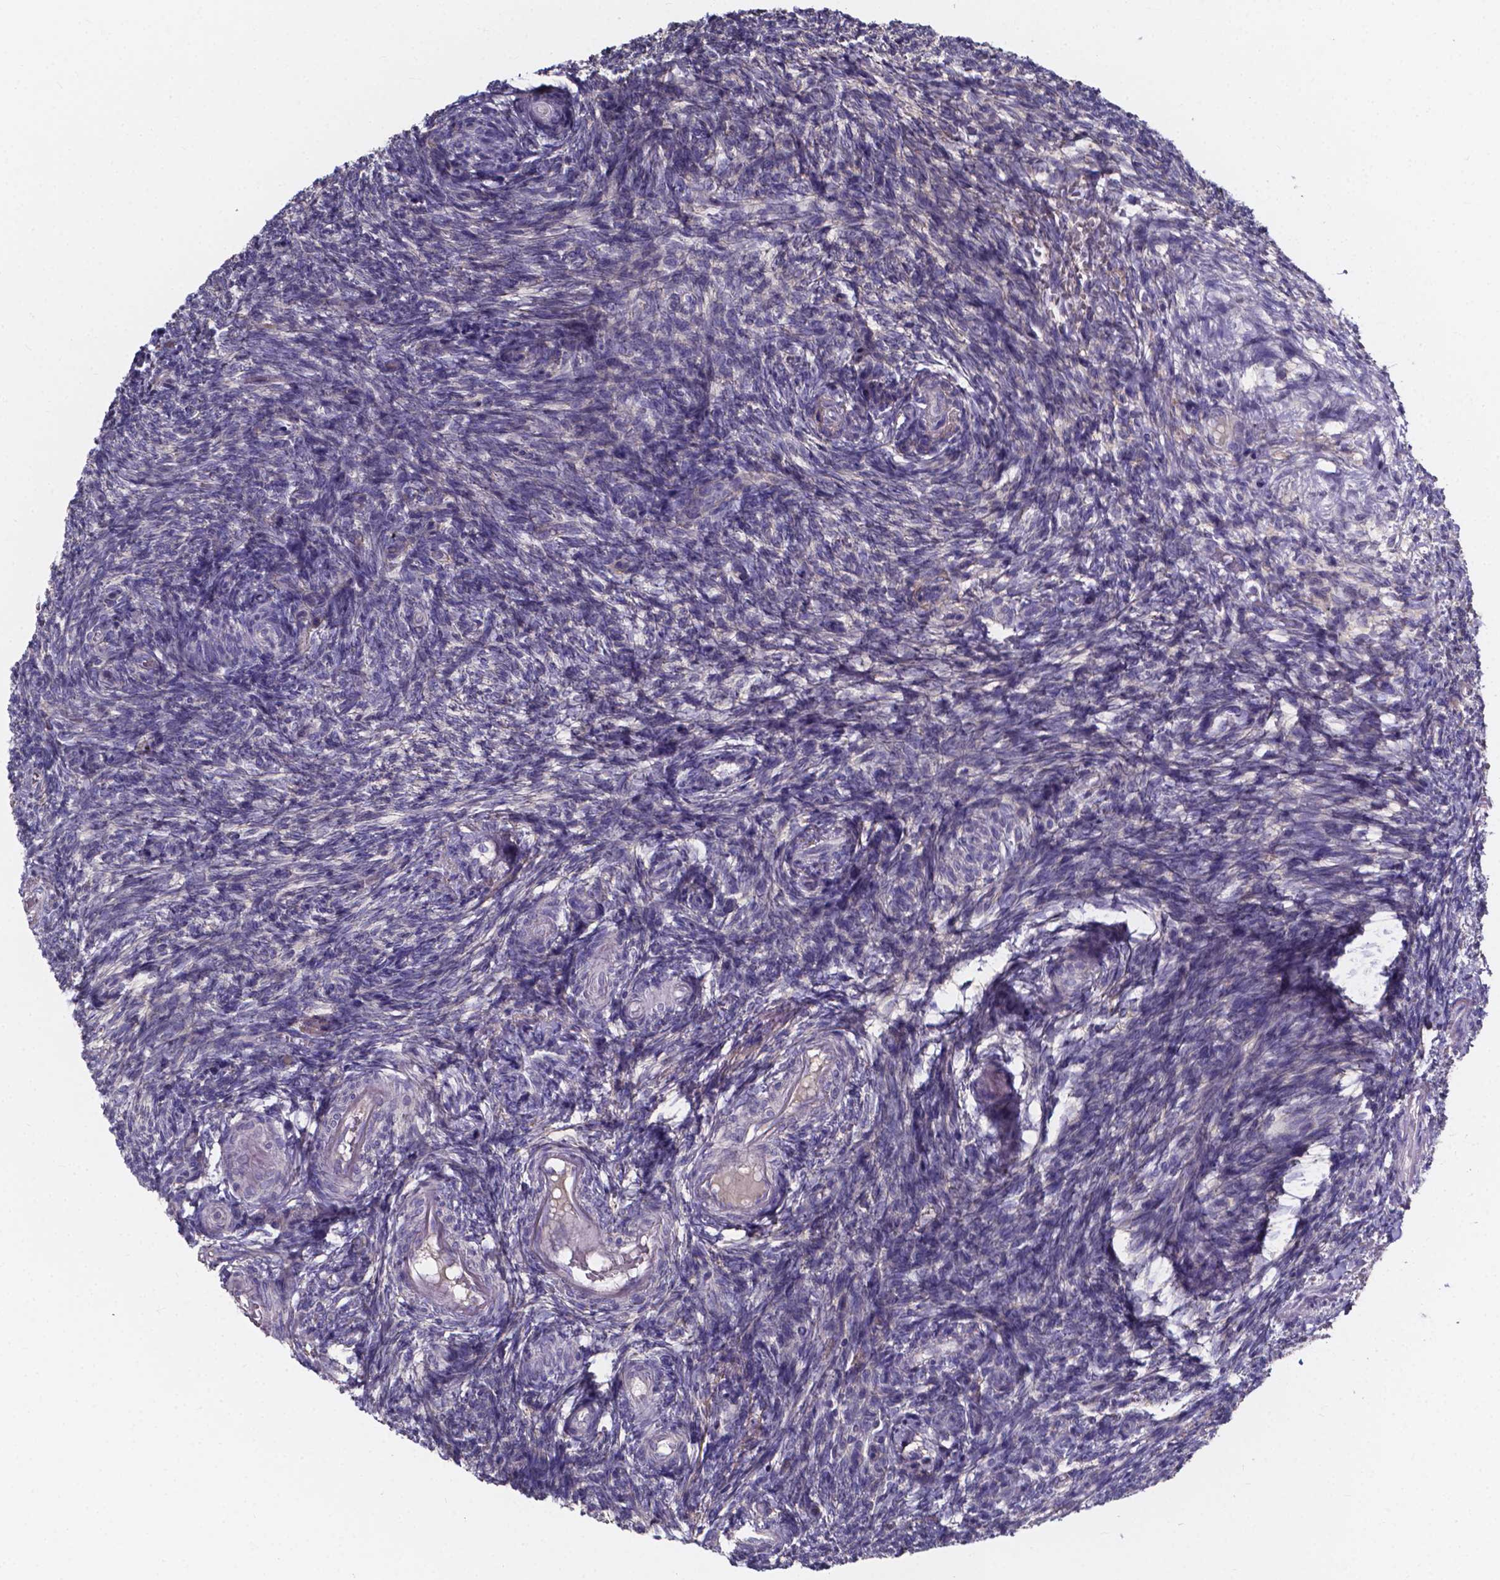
{"staining": {"intensity": "negative", "quantity": "none", "location": "none"}, "tissue": "ovary", "cell_type": "Ovarian stroma cells", "image_type": "normal", "snomed": [{"axis": "morphology", "description": "Normal tissue, NOS"}, {"axis": "topography", "description": "Ovary"}], "caption": "A high-resolution photomicrograph shows immunohistochemistry staining of unremarkable ovary, which shows no significant expression in ovarian stroma cells. (DAB immunohistochemistry, high magnification).", "gene": "SPOCD1", "patient": {"sex": "female", "age": 39}}